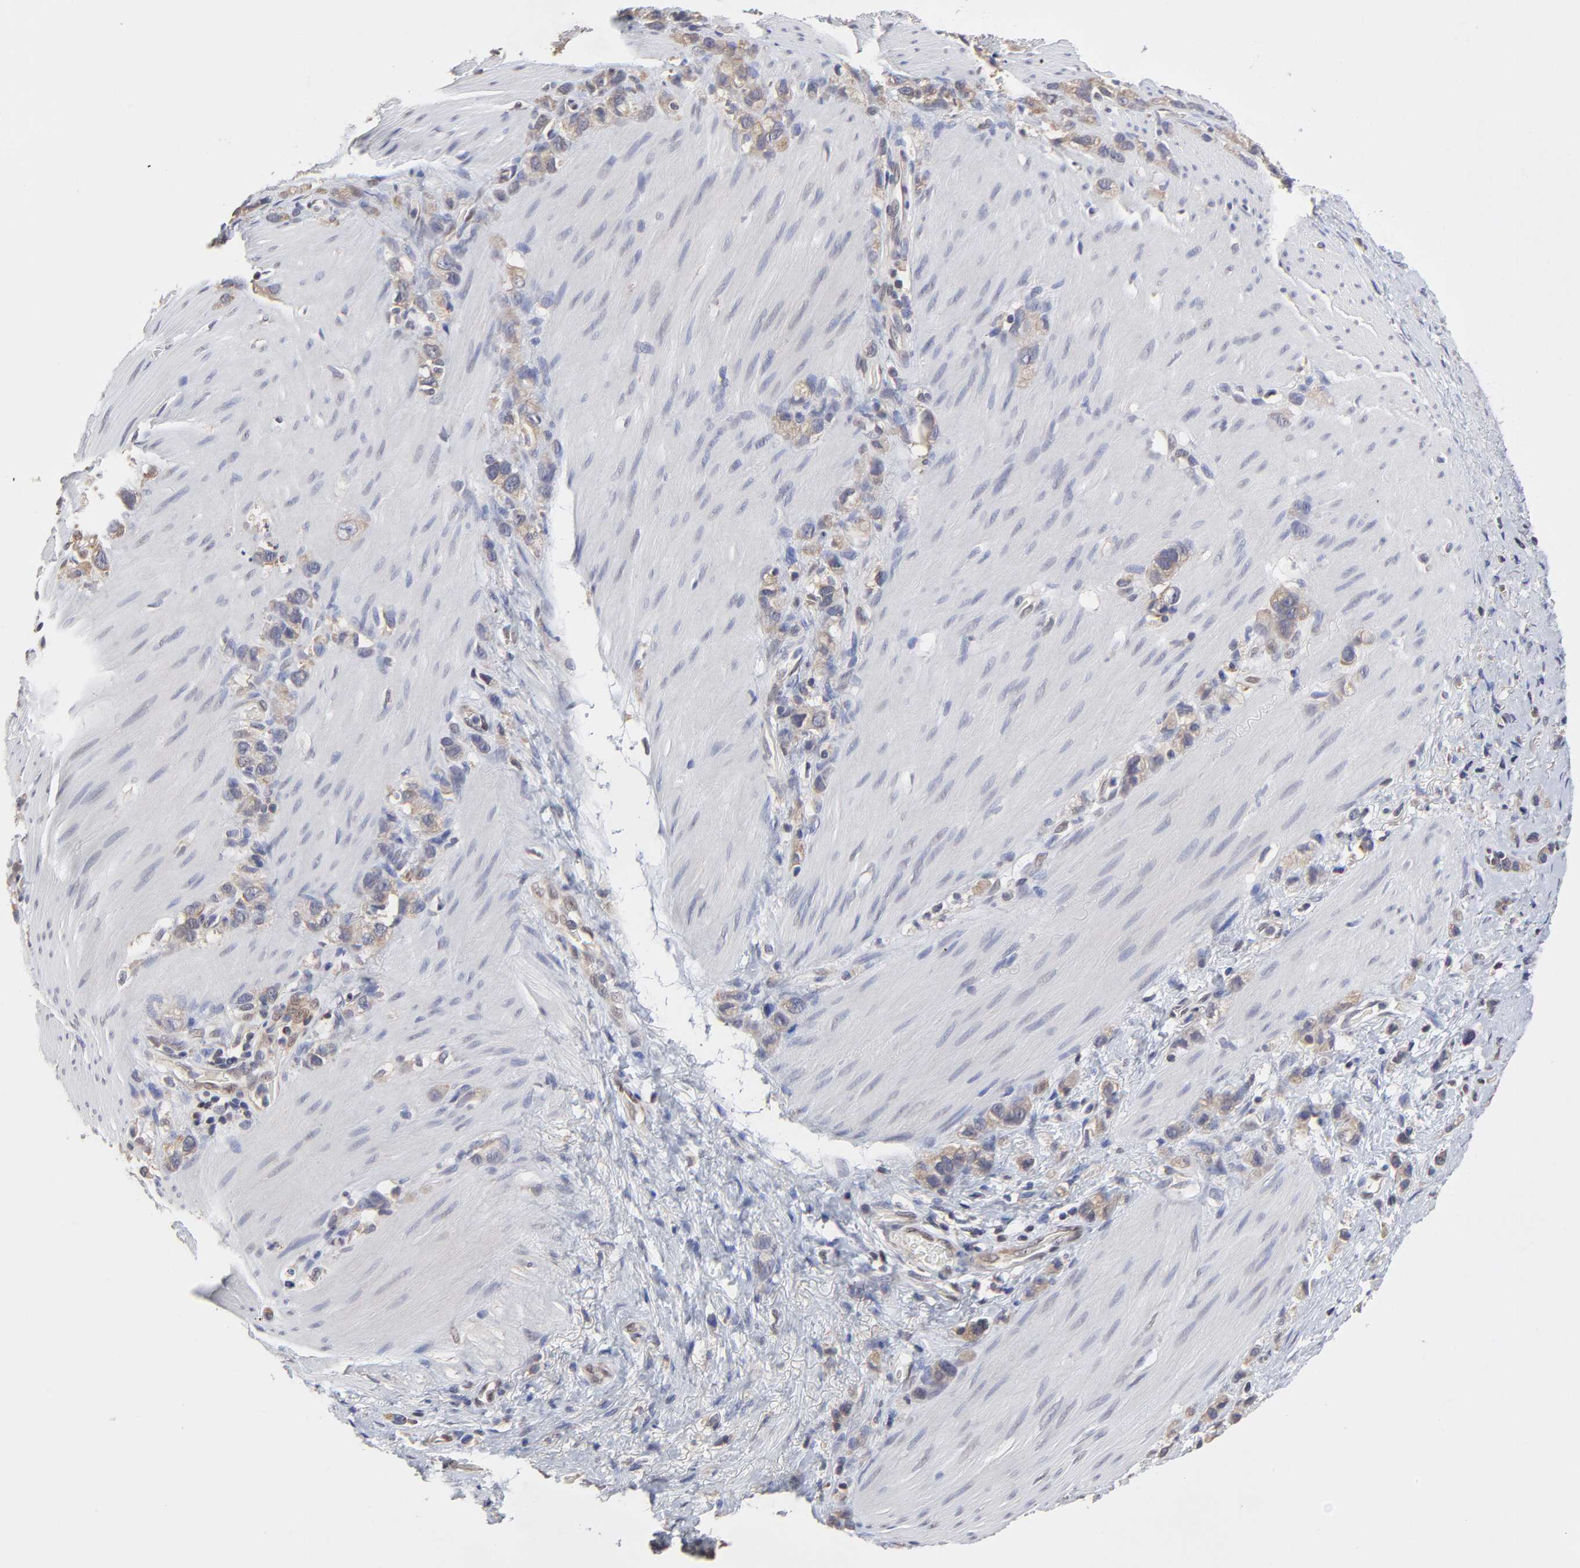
{"staining": {"intensity": "moderate", "quantity": ">75%", "location": "cytoplasmic/membranous"}, "tissue": "stomach cancer", "cell_type": "Tumor cells", "image_type": "cancer", "snomed": [{"axis": "morphology", "description": "Normal tissue, NOS"}, {"axis": "morphology", "description": "Adenocarcinoma, NOS"}, {"axis": "morphology", "description": "Adenocarcinoma, High grade"}, {"axis": "topography", "description": "Stomach, upper"}, {"axis": "topography", "description": "Stomach"}], "caption": "The image shows staining of high-grade adenocarcinoma (stomach), revealing moderate cytoplasmic/membranous protein positivity (brown color) within tumor cells. The protein is shown in brown color, while the nuclei are stained blue.", "gene": "CCT2", "patient": {"sex": "female", "age": 65}}